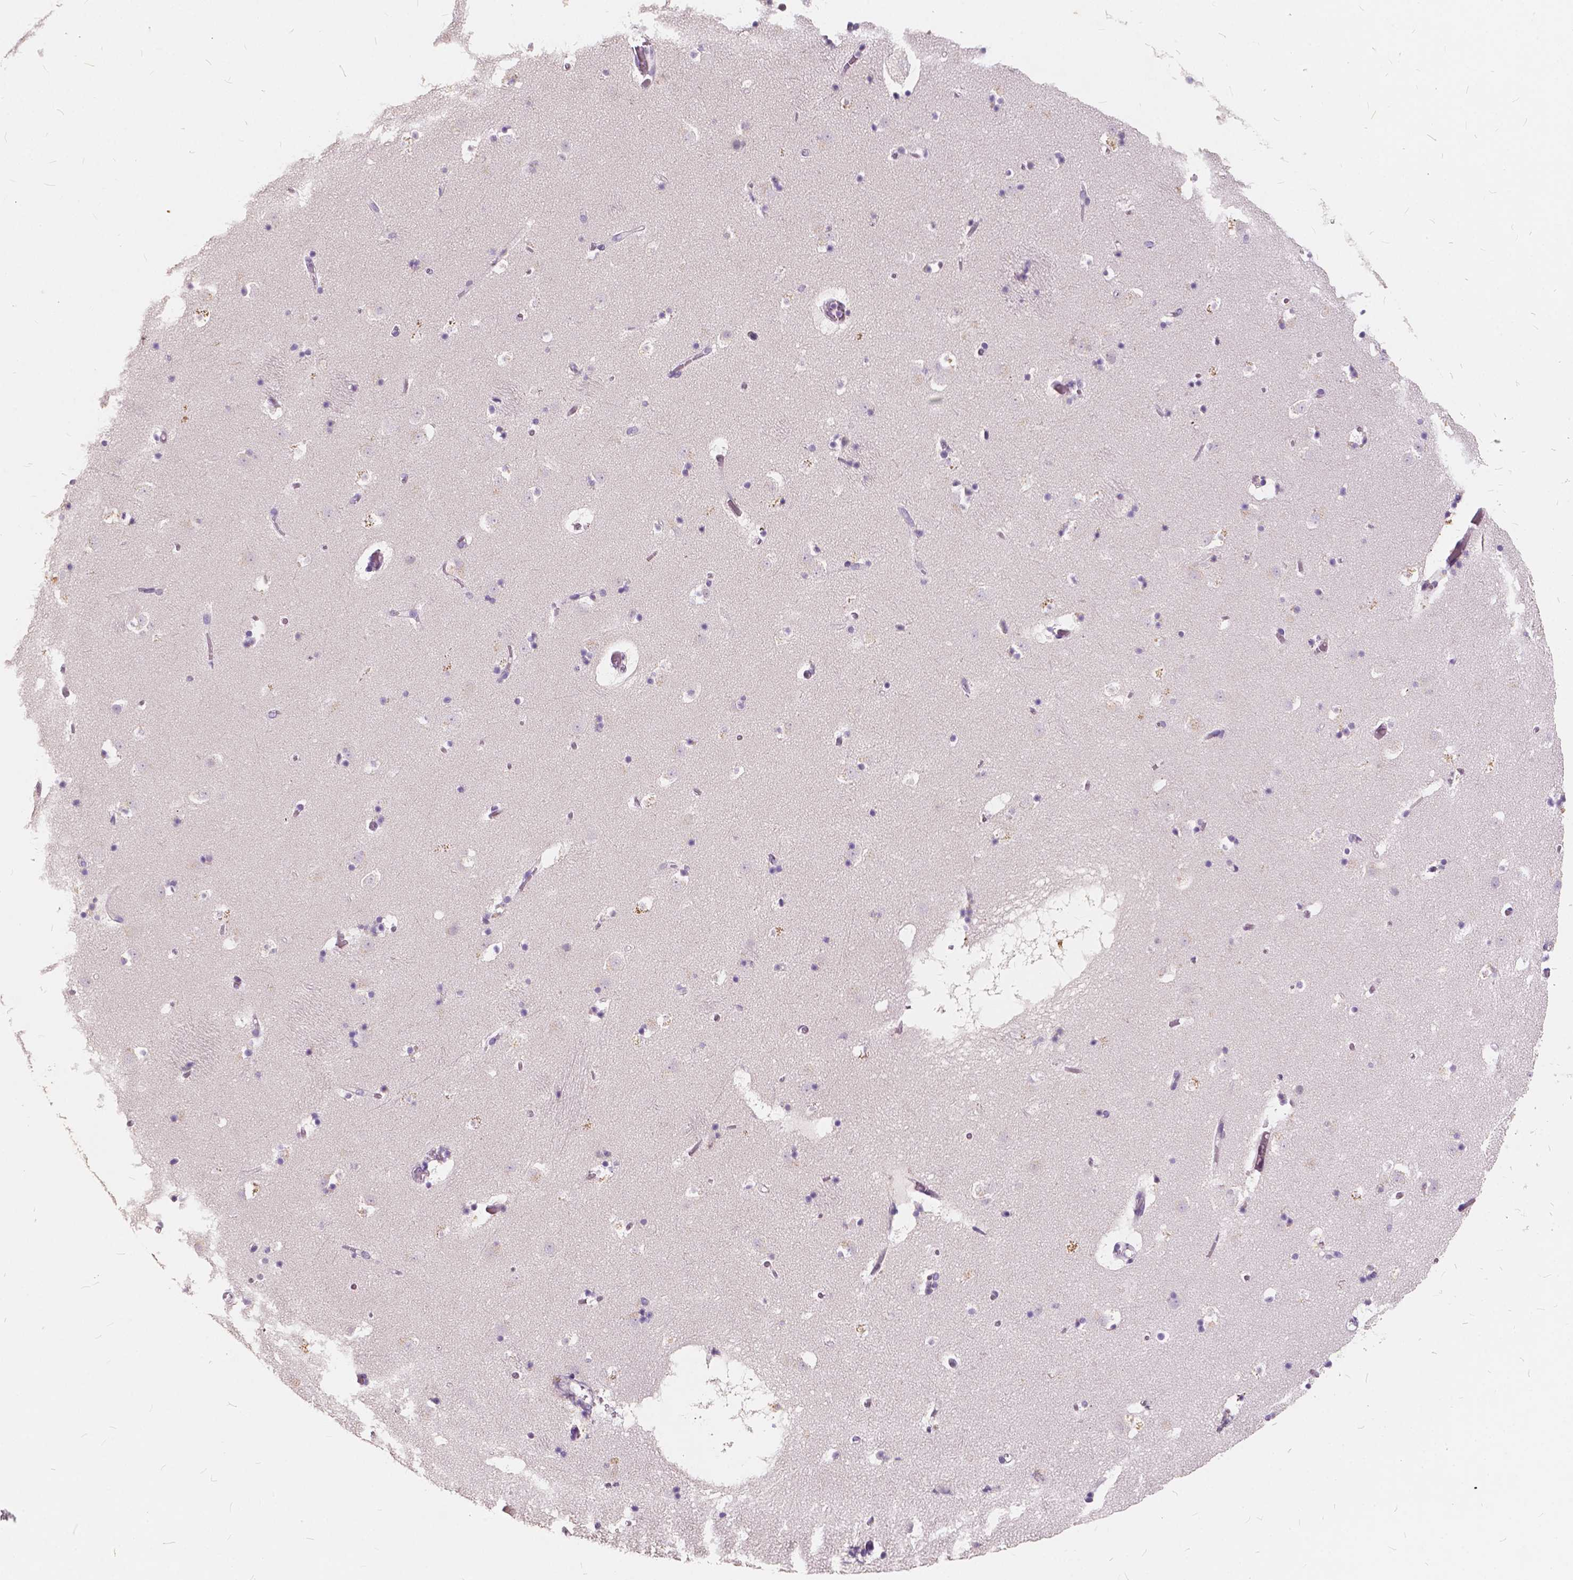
{"staining": {"intensity": "negative", "quantity": "none", "location": "none"}, "tissue": "caudate", "cell_type": "Glial cells", "image_type": "normal", "snomed": [{"axis": "morphology", "description": "Normal tissue, NOS"}, {"axis": "topography", "description": "Lateral ventricle wall"}], "caption": "There is no significant positivity in glial cells of caudate. Nuclei are stained in blue.", "gene": "SLC7A8", "patient": {"sex": "female", "age": 42}}